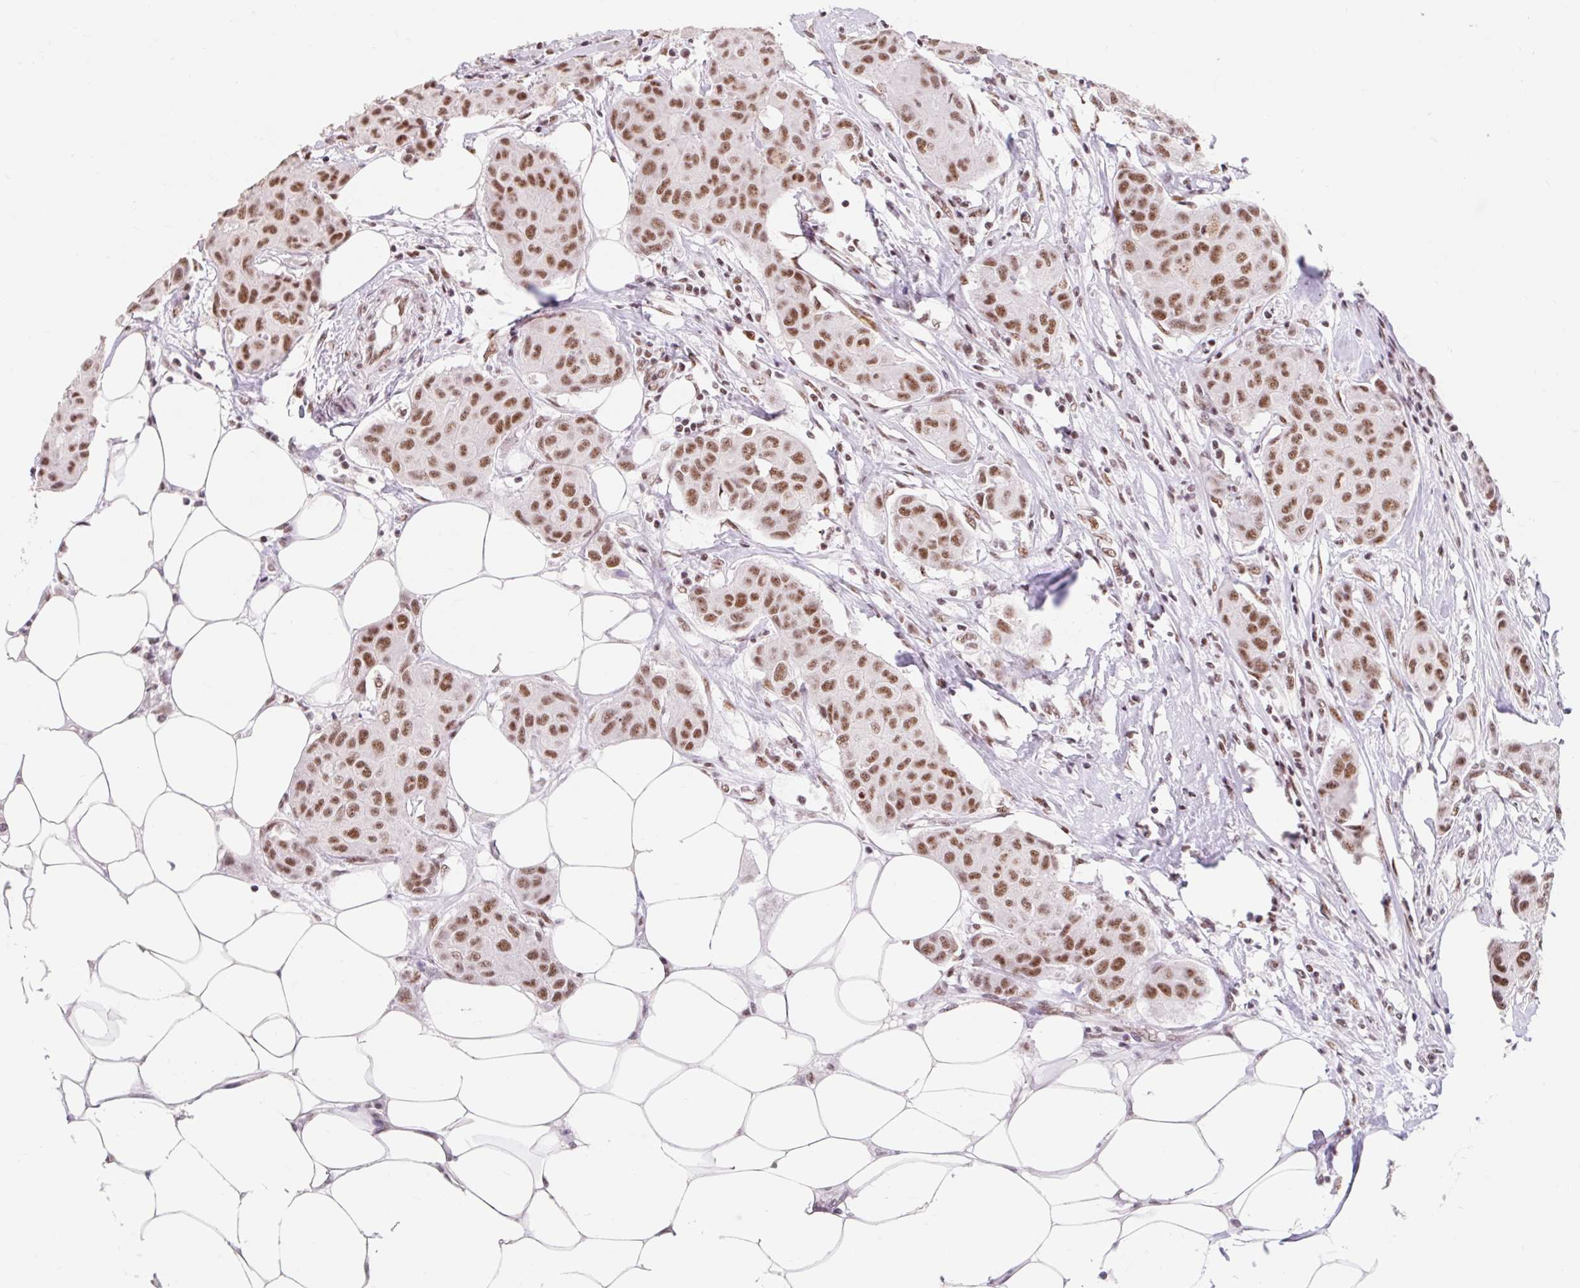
{"staining": {"intensity": "moderate", "quantity": ">75%", "location": "nuclear"}, "tissue": "breast cancer", "cell_type": "Tumor cells", "image_type": "cancer", "snomed": [{"axis": "morphology", "description": "Duct carcinoma"}, {"axis": "topography", "description": "Breast"}, {"axis": "topography", "description": "Lymph node"}], "caption": "The image reveals a brown stain indicating the presence of a protein in the nuclear of tumor cells in breast cancer (invasive ductal carcinoma). Using DAB (3,3'-diaminobenzidine) (brown) and hematoxylin (blue) stains, captured at high magnification using brightfield microscopy.", "gene": "SRSF10", "patient": {"sex": "female", "age": 80}}